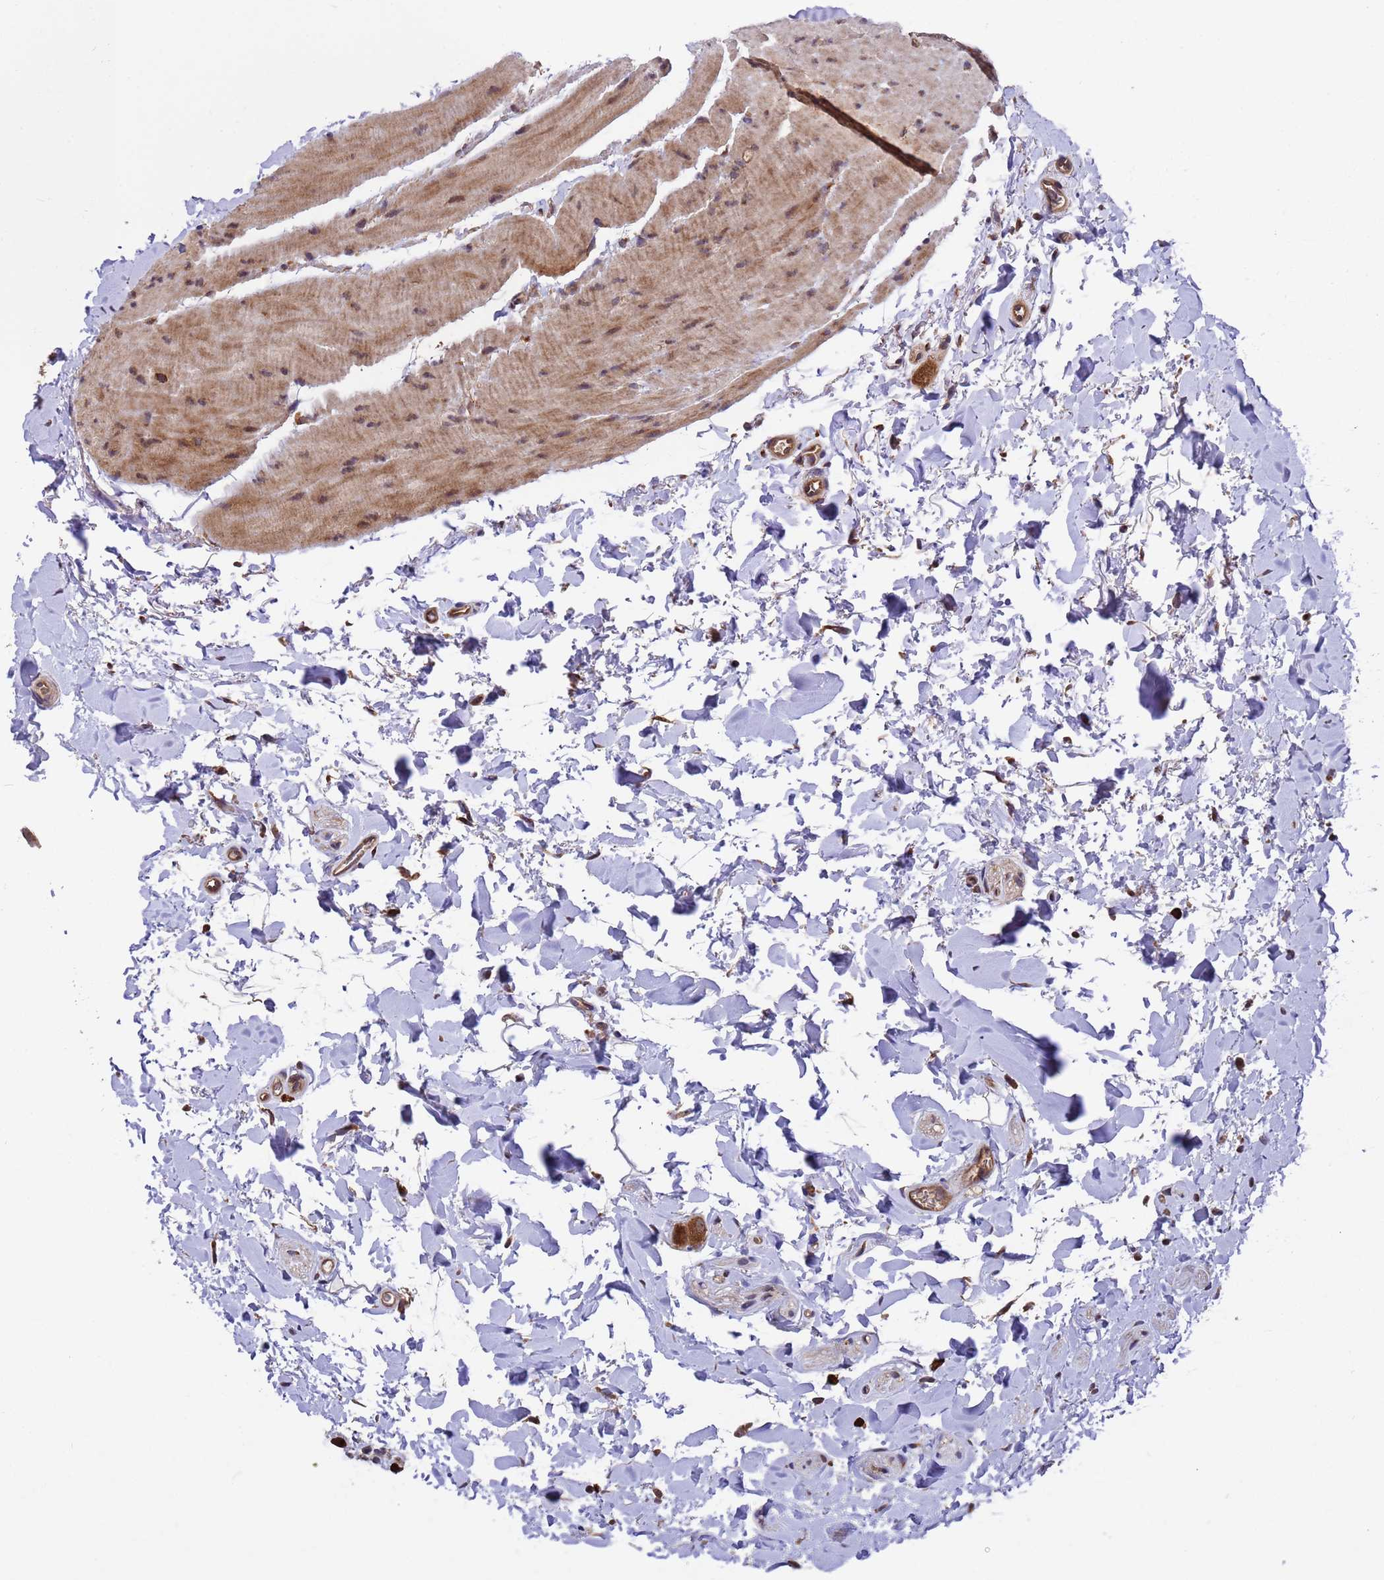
{"staining": {"intensity": "moderate", "quantity": ">75%", "location": "cytoplasmic/membranous"}, "tissue": "colon", "cell_type": "Endothelial cells", "image_type": "normal", "snomed": [{"axis": "morphology", "description": "Normal tissue, NOS"}, {"axis": "topography", "description": "Colon"}], "caption": "IHC (DAB) staining of unremarkable colon reveals moderate cytoplasmic/membranous protein expression in approximately >75% of endothelial cells. (Stains: DAB in brown, nuclei in blue, Microscopy: brightfield microscopy at high magnification).", "gene": "TSR3", "patient": {"sex": "female", "age": 82}}